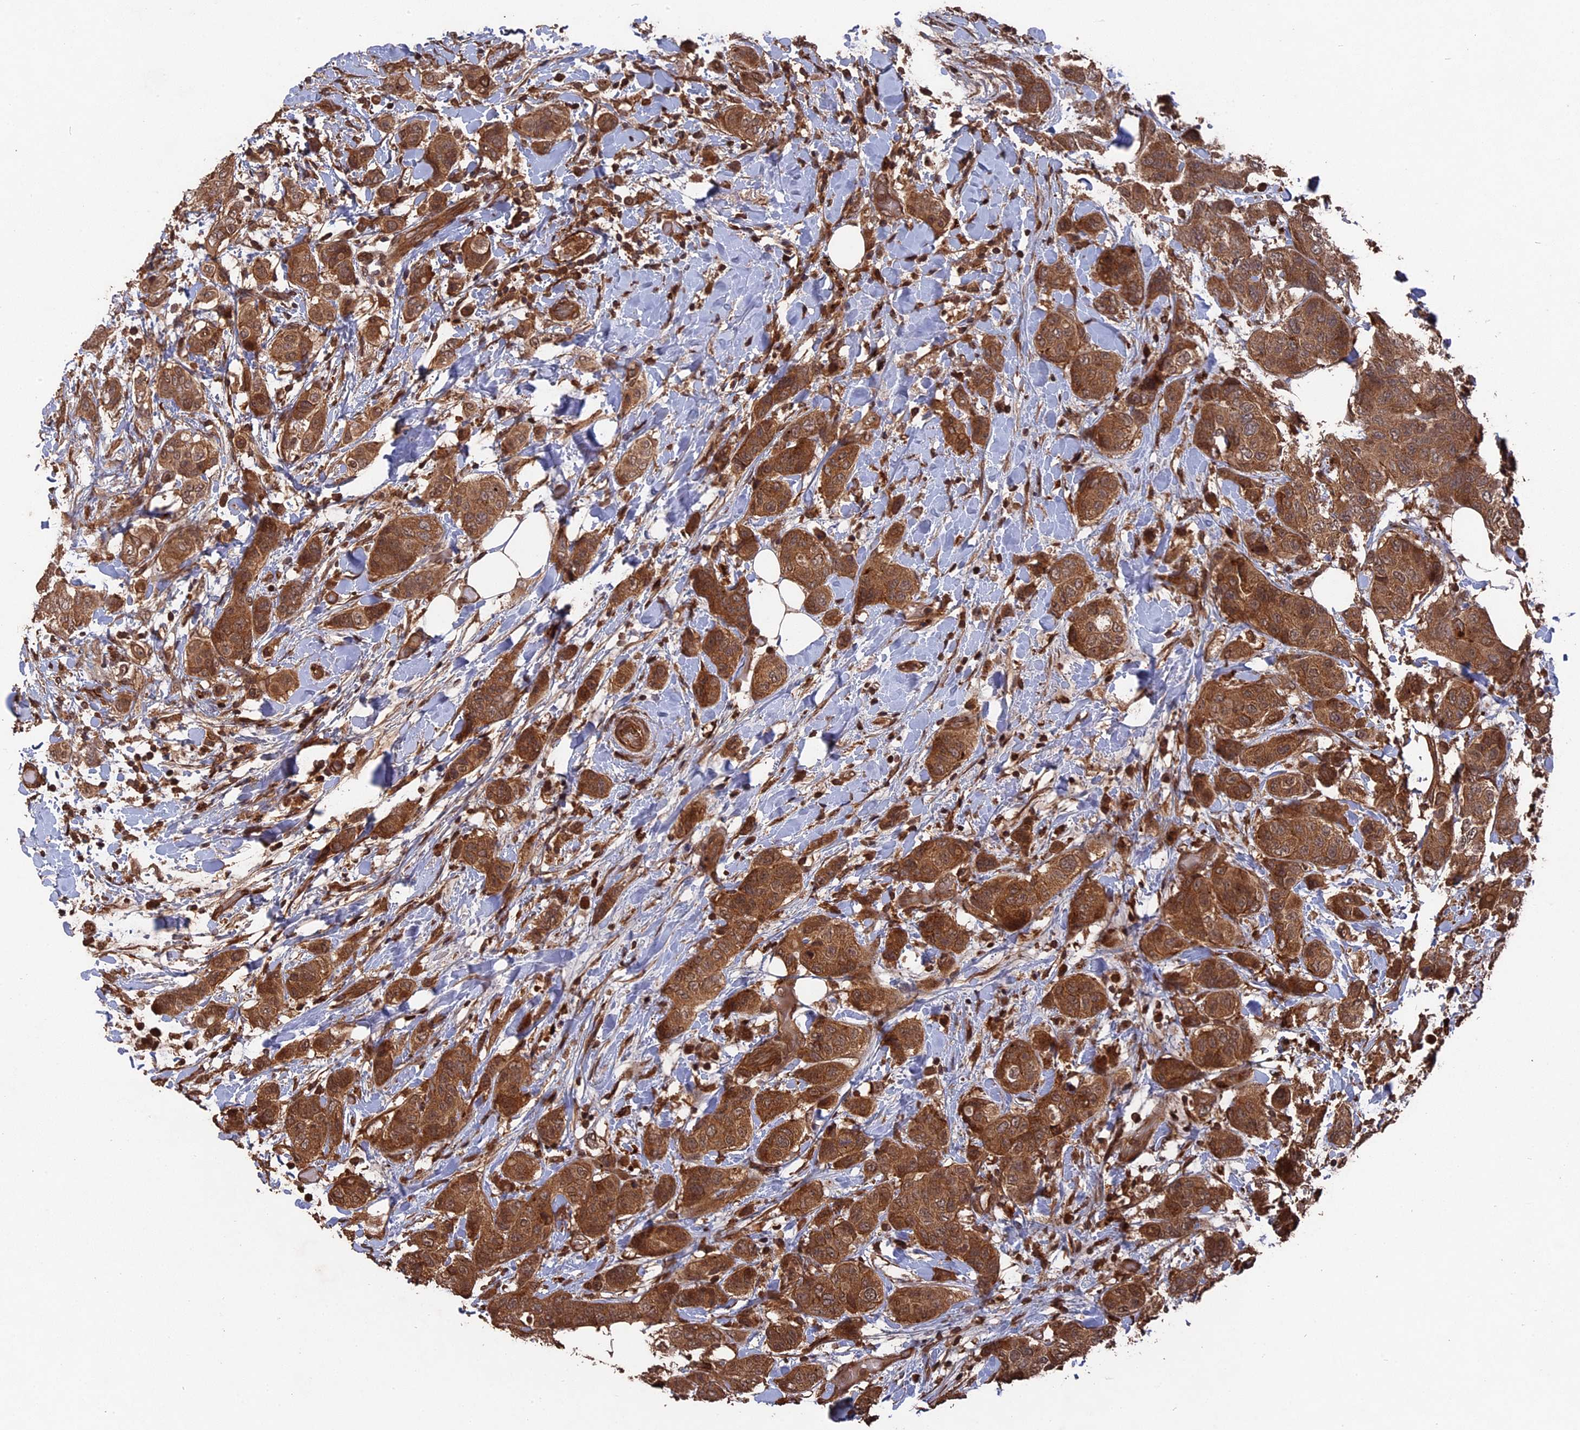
{"staining": {"intensity": "moderate", "quantity": ">75%", "location": "cytoplasmic/membranous,nuclear"}, "tissue": "breast cancer", "cell_type": "Tumor cells", "image_type": "cancer", "snomed": [{"axis": "morphology", "description": "Lobular carcinoma"}, {"axis": "topography", "description": "Breast"}], "caption": "Tumor cells reveal medium levels of moderate cytoplasmic/membranous and nuclear positivity in approximately >75% of cells in breast cancer (lobular carcinoma). (DAB (3,3'-diaminobenzidine) IHC, brown staining for protein, blue staining for nuclei).", "gene": "TELO2", "patient": {"sex": "female", "age": 51}}